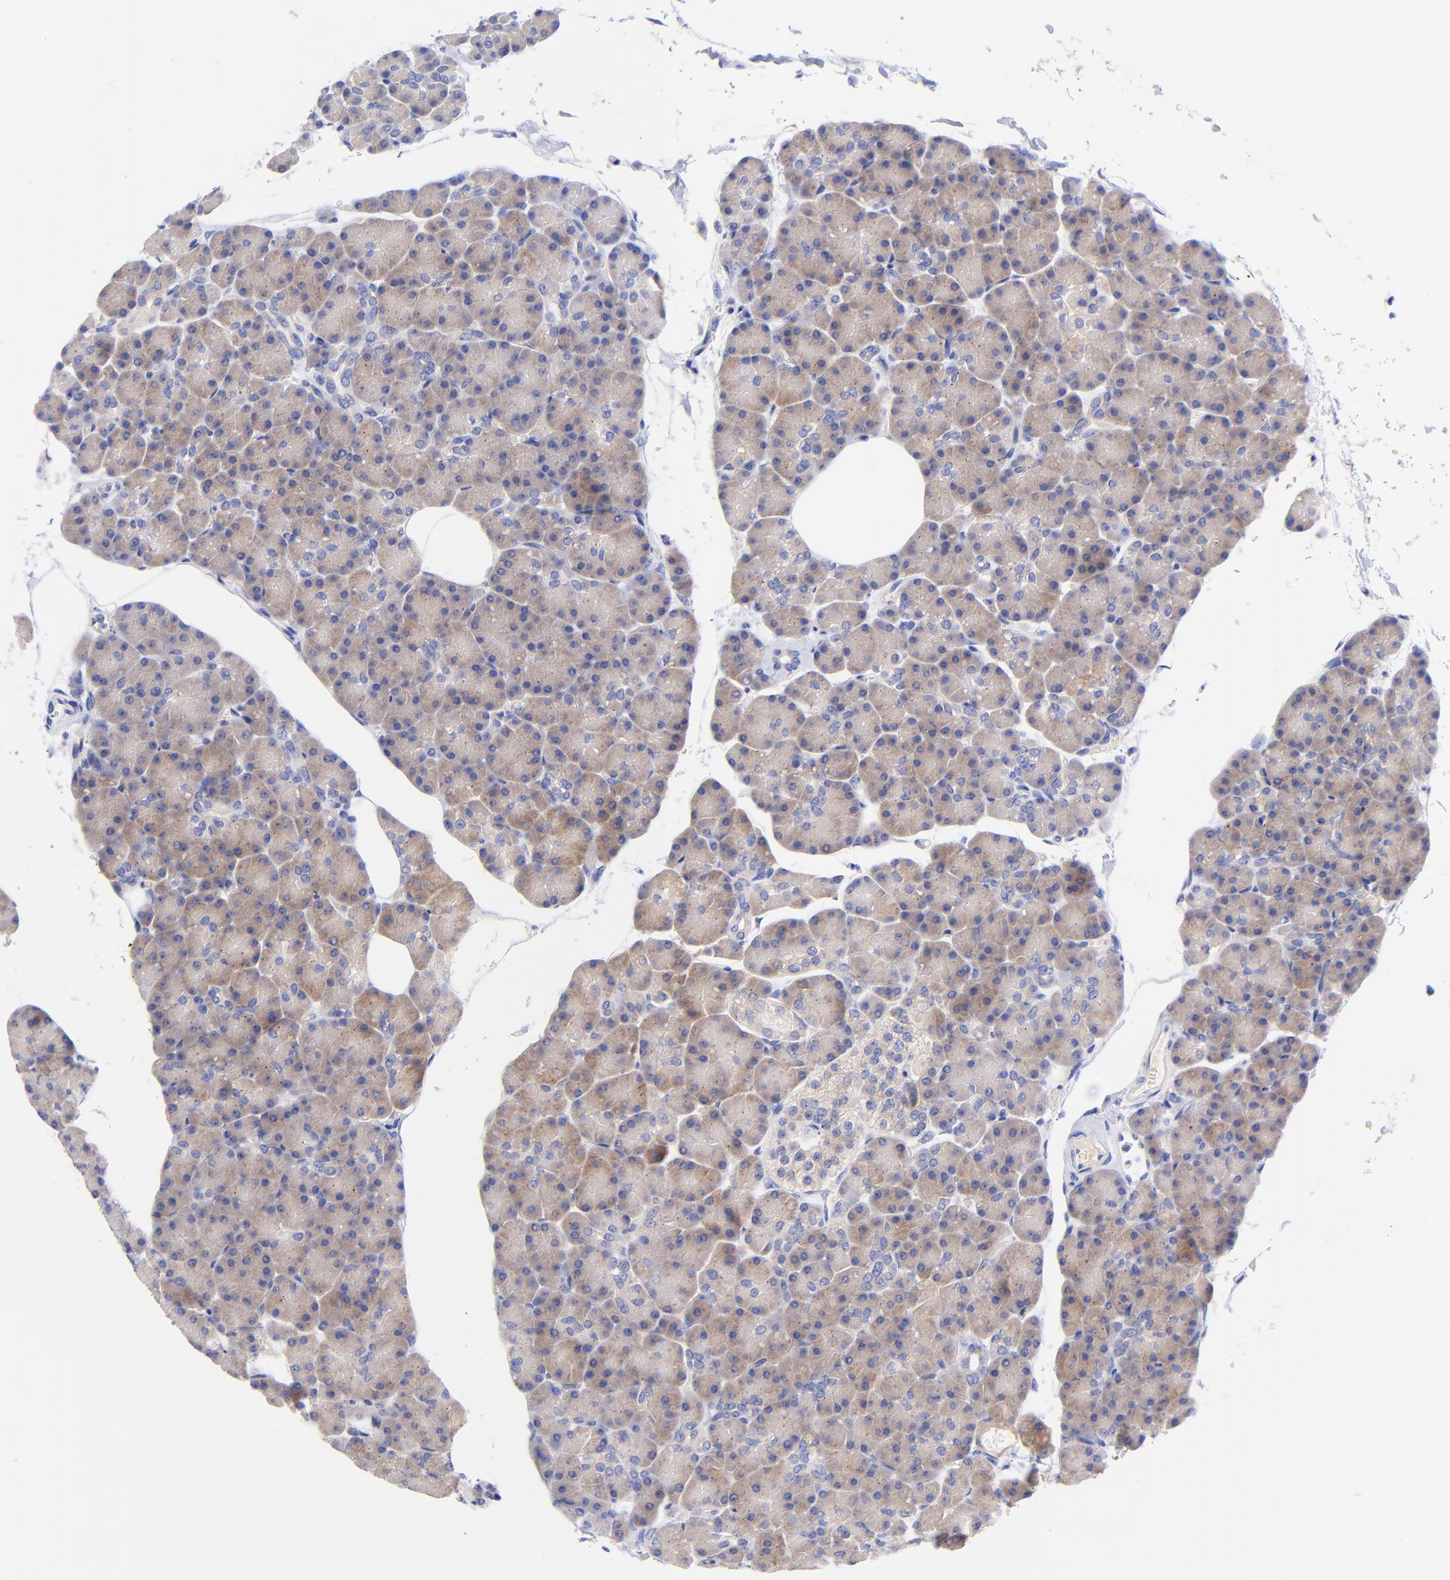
{"staining": {"intensity": "weak", "quantity": ">75%", "location": "cytoplasmic/membranous"}, "tissue": "pancreas", "cell_type": "Exocrine glandular cells", "image_type": "normal", "snomed": [{"axis": "morphology", "description": "Normal tissue, NOS"}, {"axis": "topography", "description": "Pancreas"}], "caption": "Normal pancreas demonstrates weak cytoplasmic/membranous positivity in approximately >75% of exocrine glandular cells, visualized by immunohistochemistry.", "gene": "GPHN", "patient": {"sex": "female", "age": 43}}